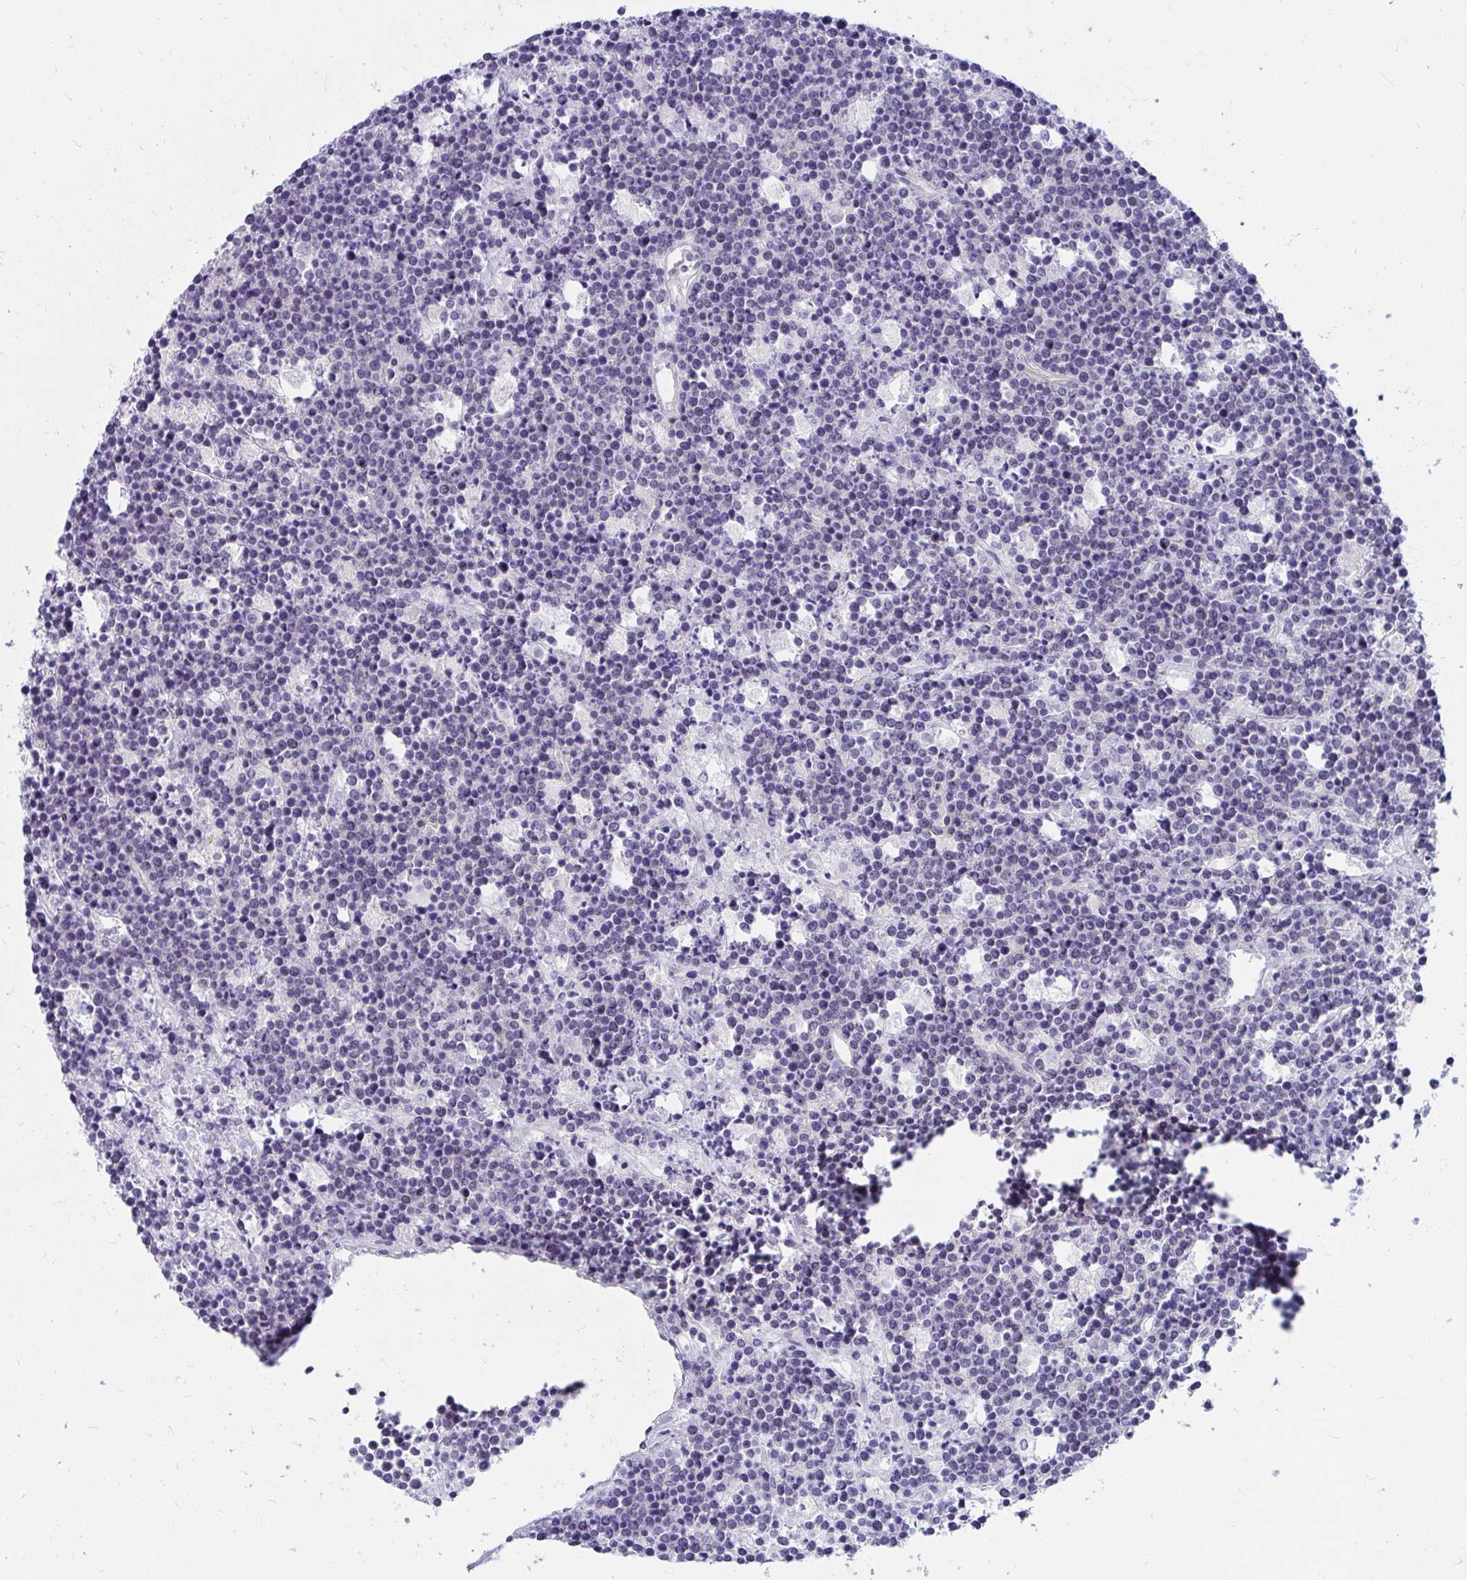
{"staining": {"intensity": "negative", "quantity": "none", "location": "none"}, "tissue": "lymphoma", "cell_type": "Tumor cells", "image_type": "cancer", "snomed": [{"axis": "morphology", "description": "Malignant lymphoma, non-Hodgkin's type, High grade"}, {"axis": "topography", "description": "Ovary"}], "caption": "Immunohistochemistry photomicrograph of lymphoma stained for a protein (brown), which reveals no positivity in tumor cells.", "gene": "C19orf81", "patient": {"sex": "female", "age": 56}}